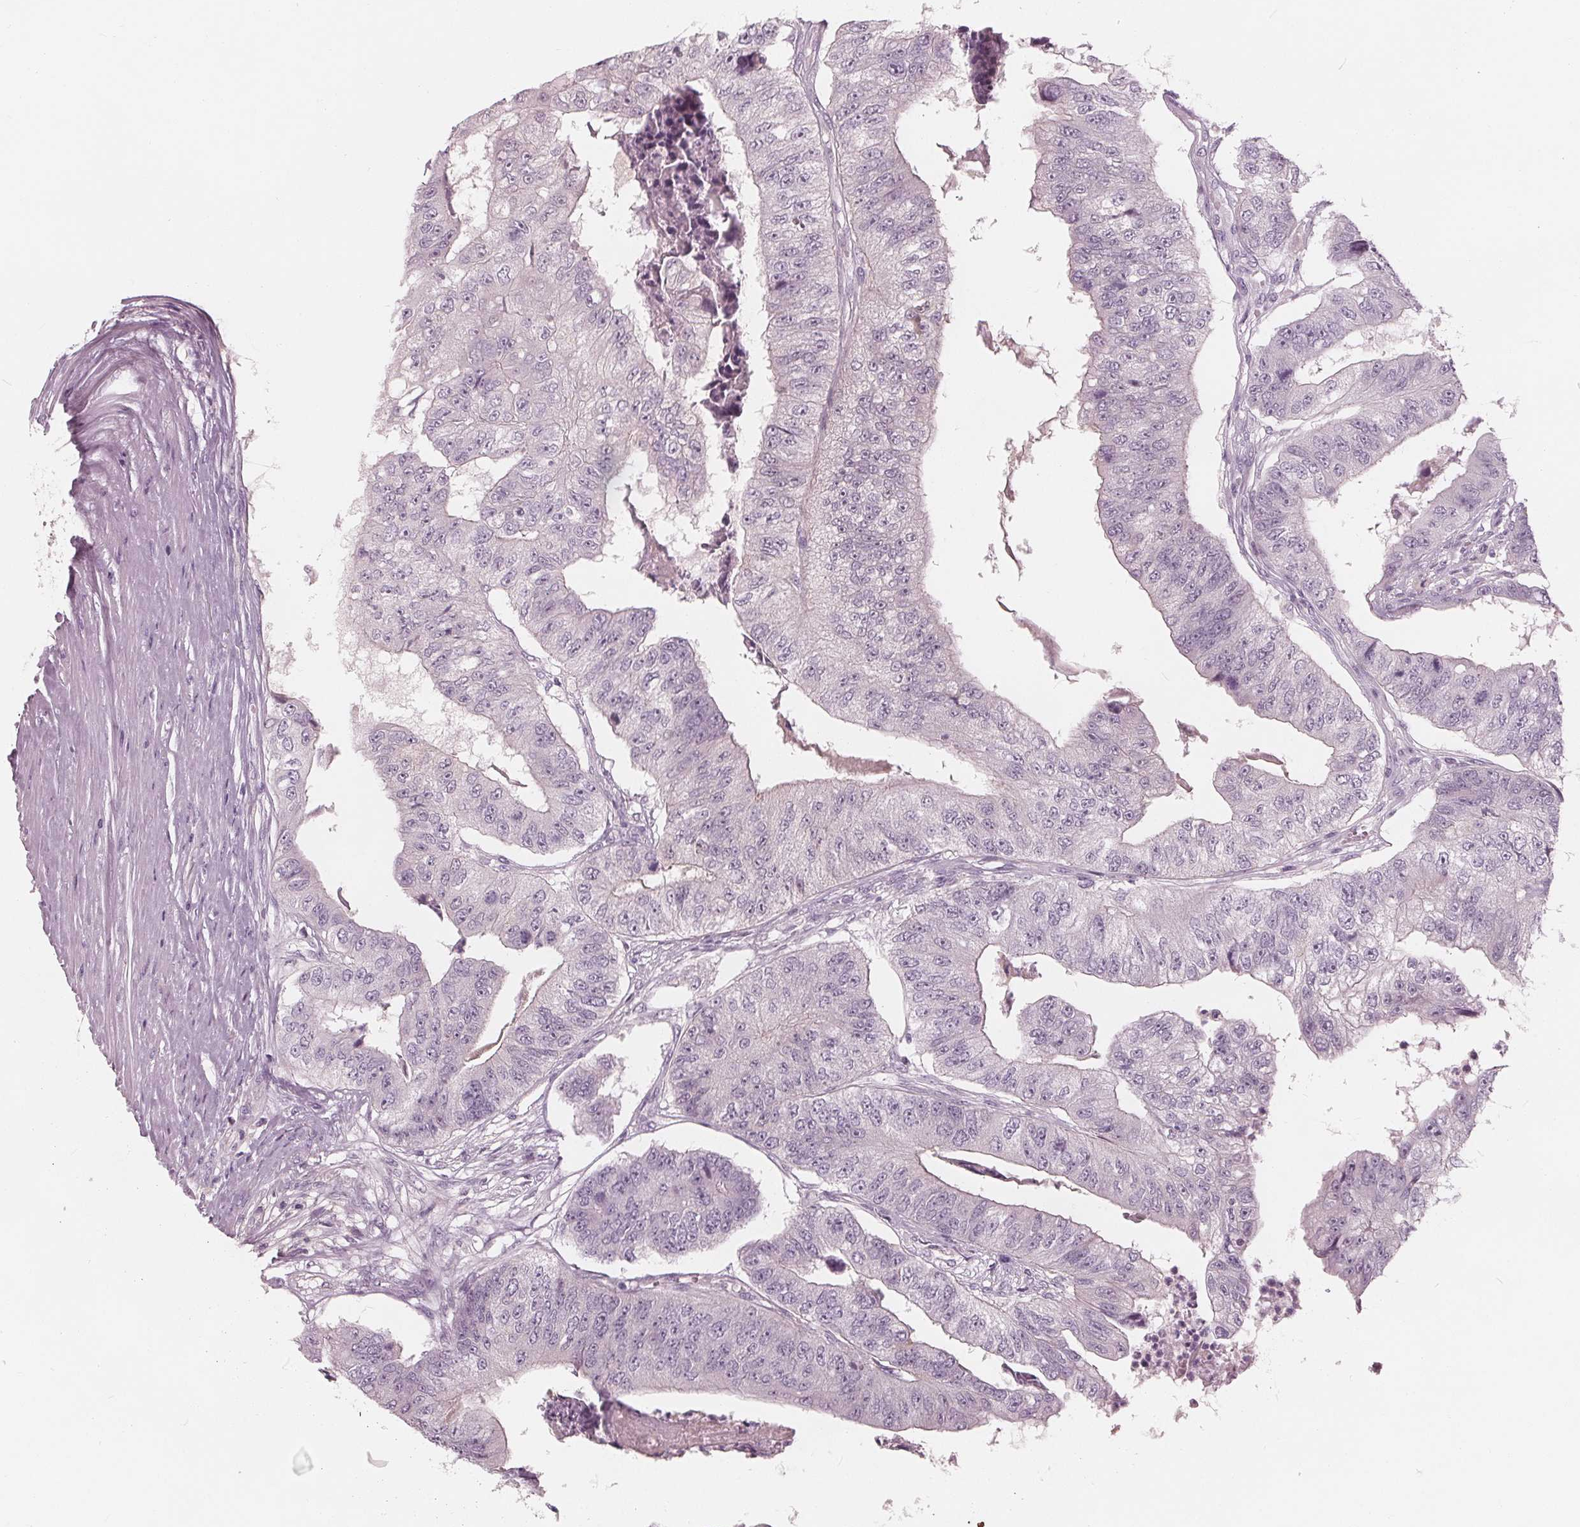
{"staining": {"intensity": "negative", "quantity": "none", "location": "none"}, "tissue": "colorectal cancer", "cell_type": "Tumor cells", "image_type": "cancer", "snomed": [{"axis": "morphology", "description": "Adenocarcinoma, NOS"}, {"axis": "topography", "description": "Colon"}], "caption": "Protein analysis of adenocarcinoma (colorectal) reveals no significant staining in tumor cells.", "gene": "SAT2", "patient": {"sex": "female", "age": 67}}